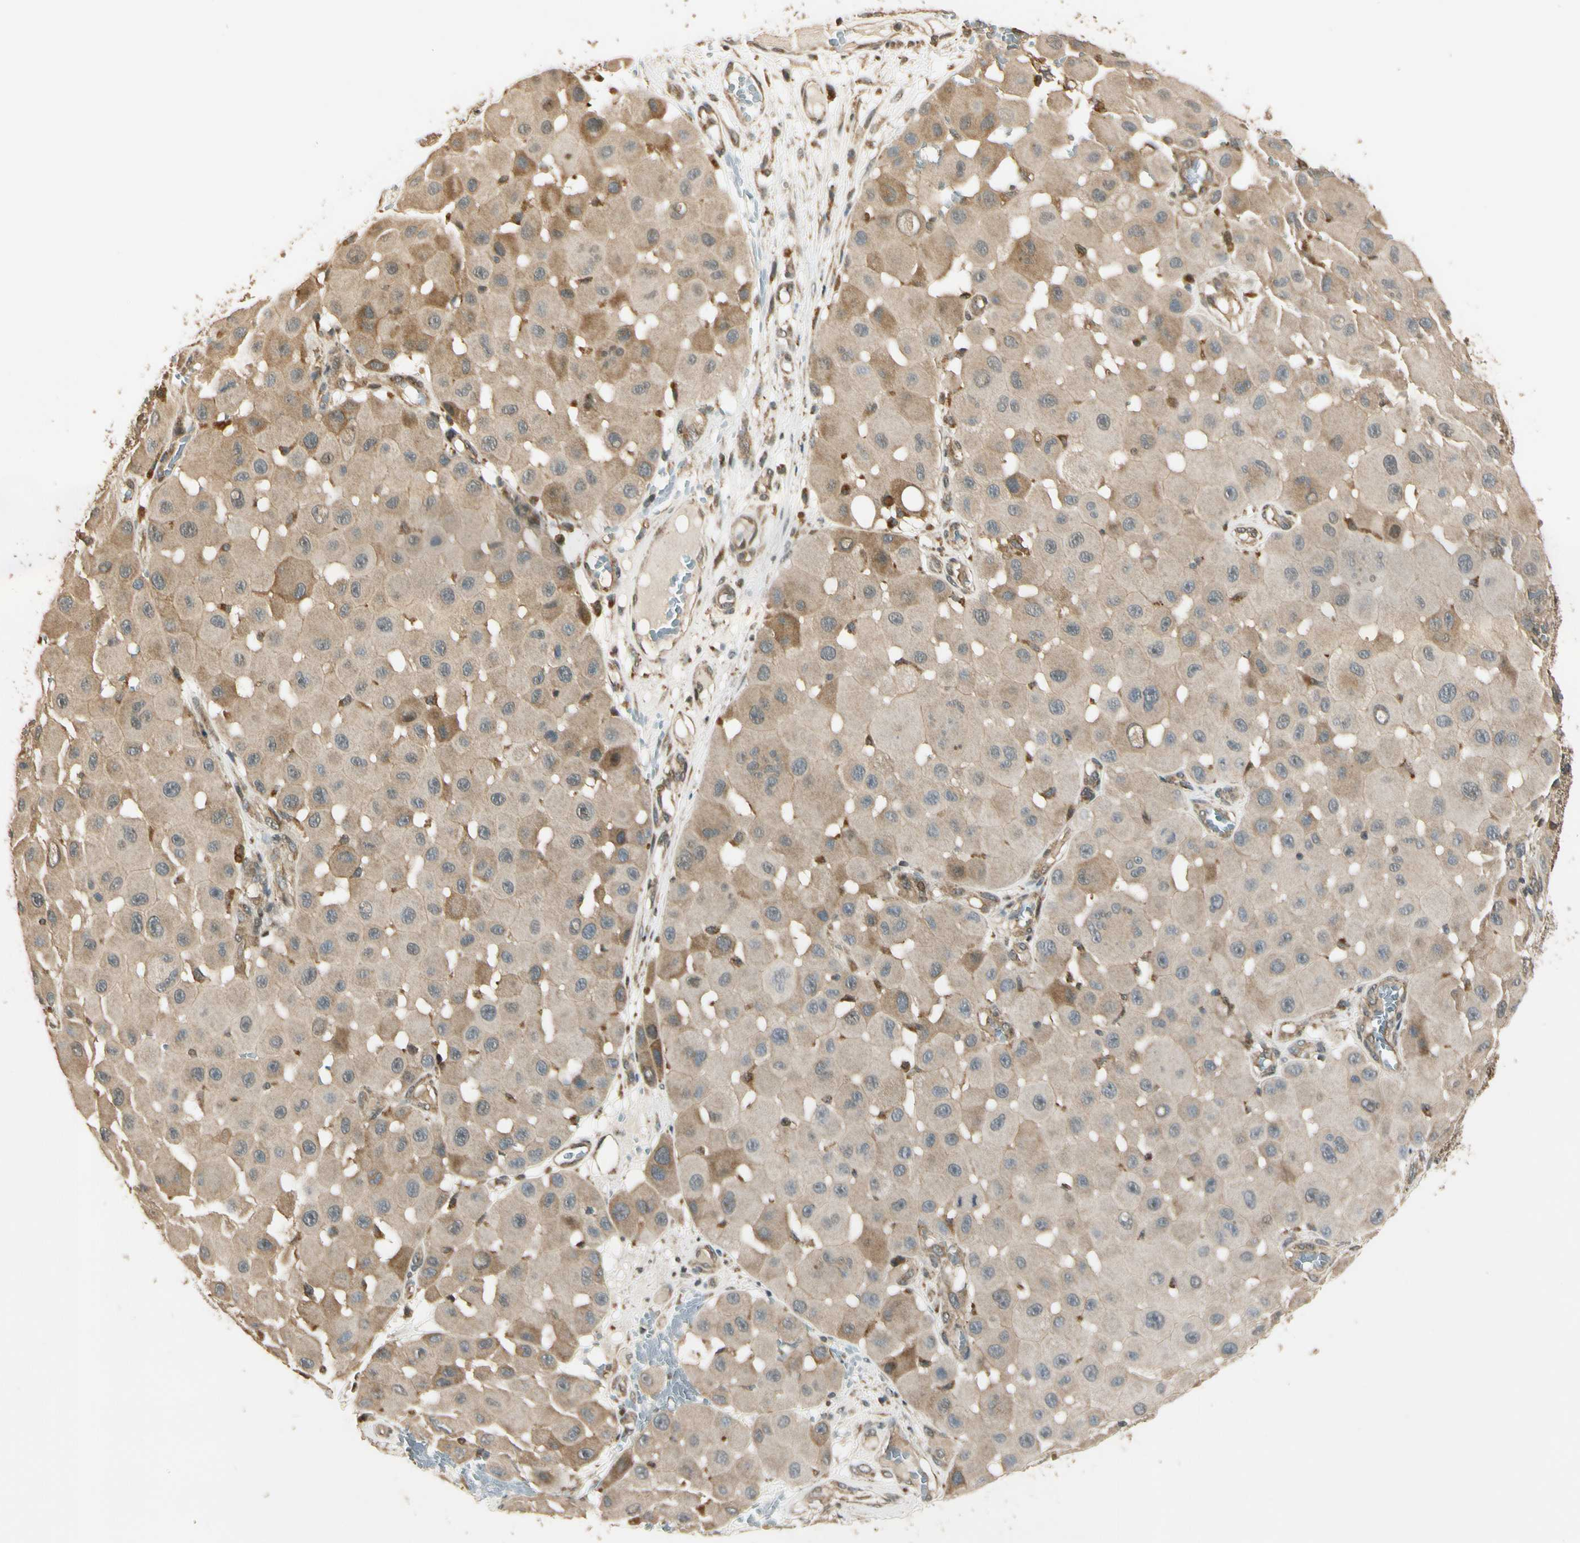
{"staining": {"intensity": "weak", "quantity": ">75%", "location": "cytoplasmic/membranous"}, "tissue": "melanoma", "cell_type": "Tumor cells", "image_type": "cancer", "snomed": [{"axis": "morphology", "description": "Malignant melanoma, NOS"}, {"axis": "topography", "description": "Skin"}], "caption": "Brown immunohistochemical staining in malignant melanoma displays weak cytoplasmic/membranous staining in about >75% of tumor cells.", "gene": "LAMTOR1", "patient": {"sex": "female", "age": 81}}